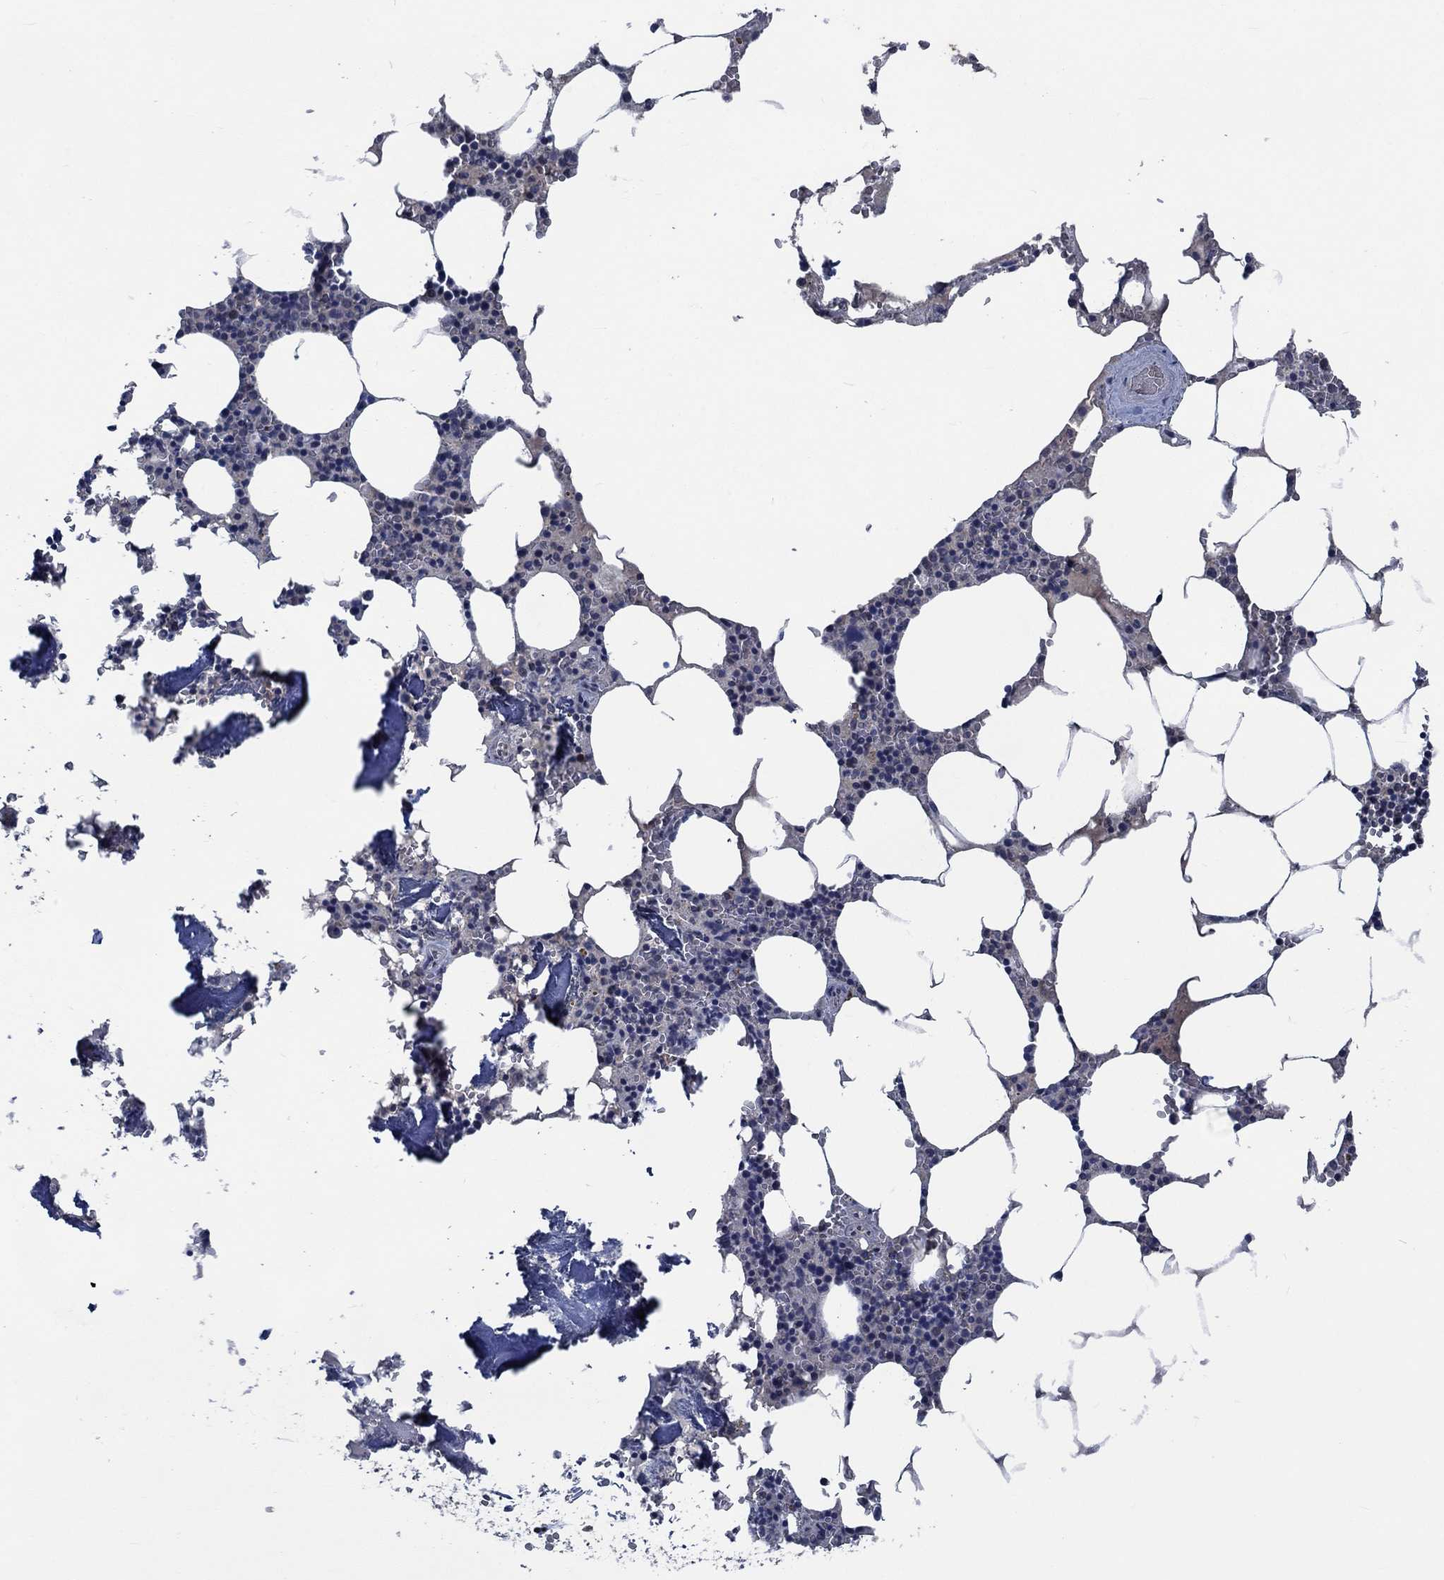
{"staining": {"intensity": "negative", "quantity": "none", "location": "none"}, "tissue": "bone marrow", "cell_type": "Hematopoietic cells", "image_type": "normal", "snomed": [{"axis": "morphology", "description": "Normal tissue, NOS"}, {"axis": "topography", "description": "Bone marrow"}], "caption": "Photomicrograph shows no protein staining in hematopoietic cells of benign bone marrow. (DAB (3,3'-diaminobenzidine) IHC visualized using brightfield microscopy, high magnification).", "gene": "OBSCN", "patient": {"sex": "female", "age": 64}}